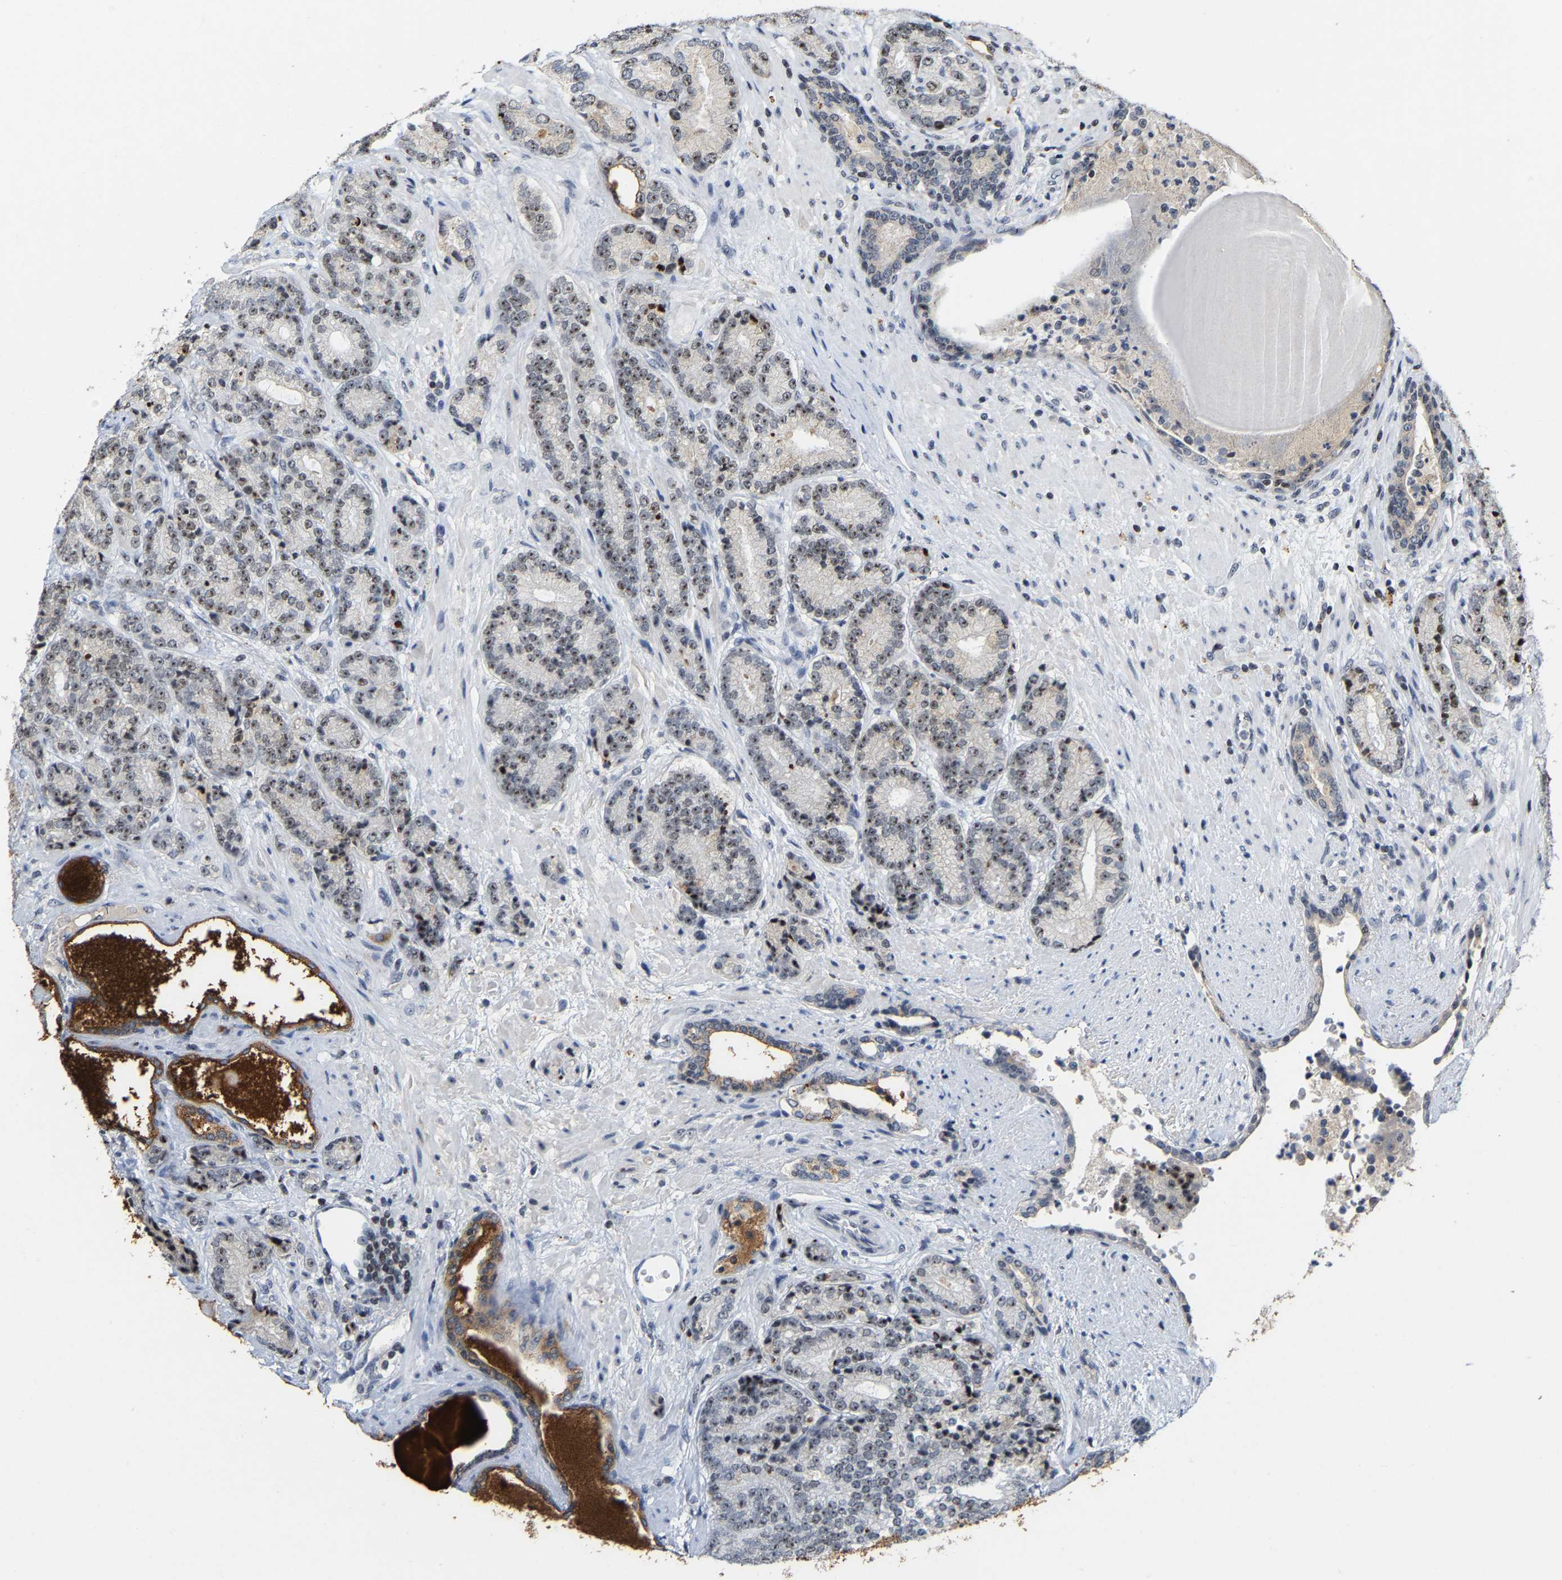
{"staining": {"intensity": "moderate", "quantity": ">75%", "location": "nuclear"}, "tissue": "prostate cancer", "cell_type": "Tumor cells", "image_type": "cancer", "snomed": [{"axis": "morphology", "description": "Adenocarcinoma, High grade"}, {"axis": "topography", "description": "Prostate"}], "caption": "Moderate nuclear staining is appreciated in approximately >75% of tumor cells in prostate cancer (adenocarcinoma (high-grade)).", "gene": "NOP58", "patient": {"sex": "male", "age": 61}}